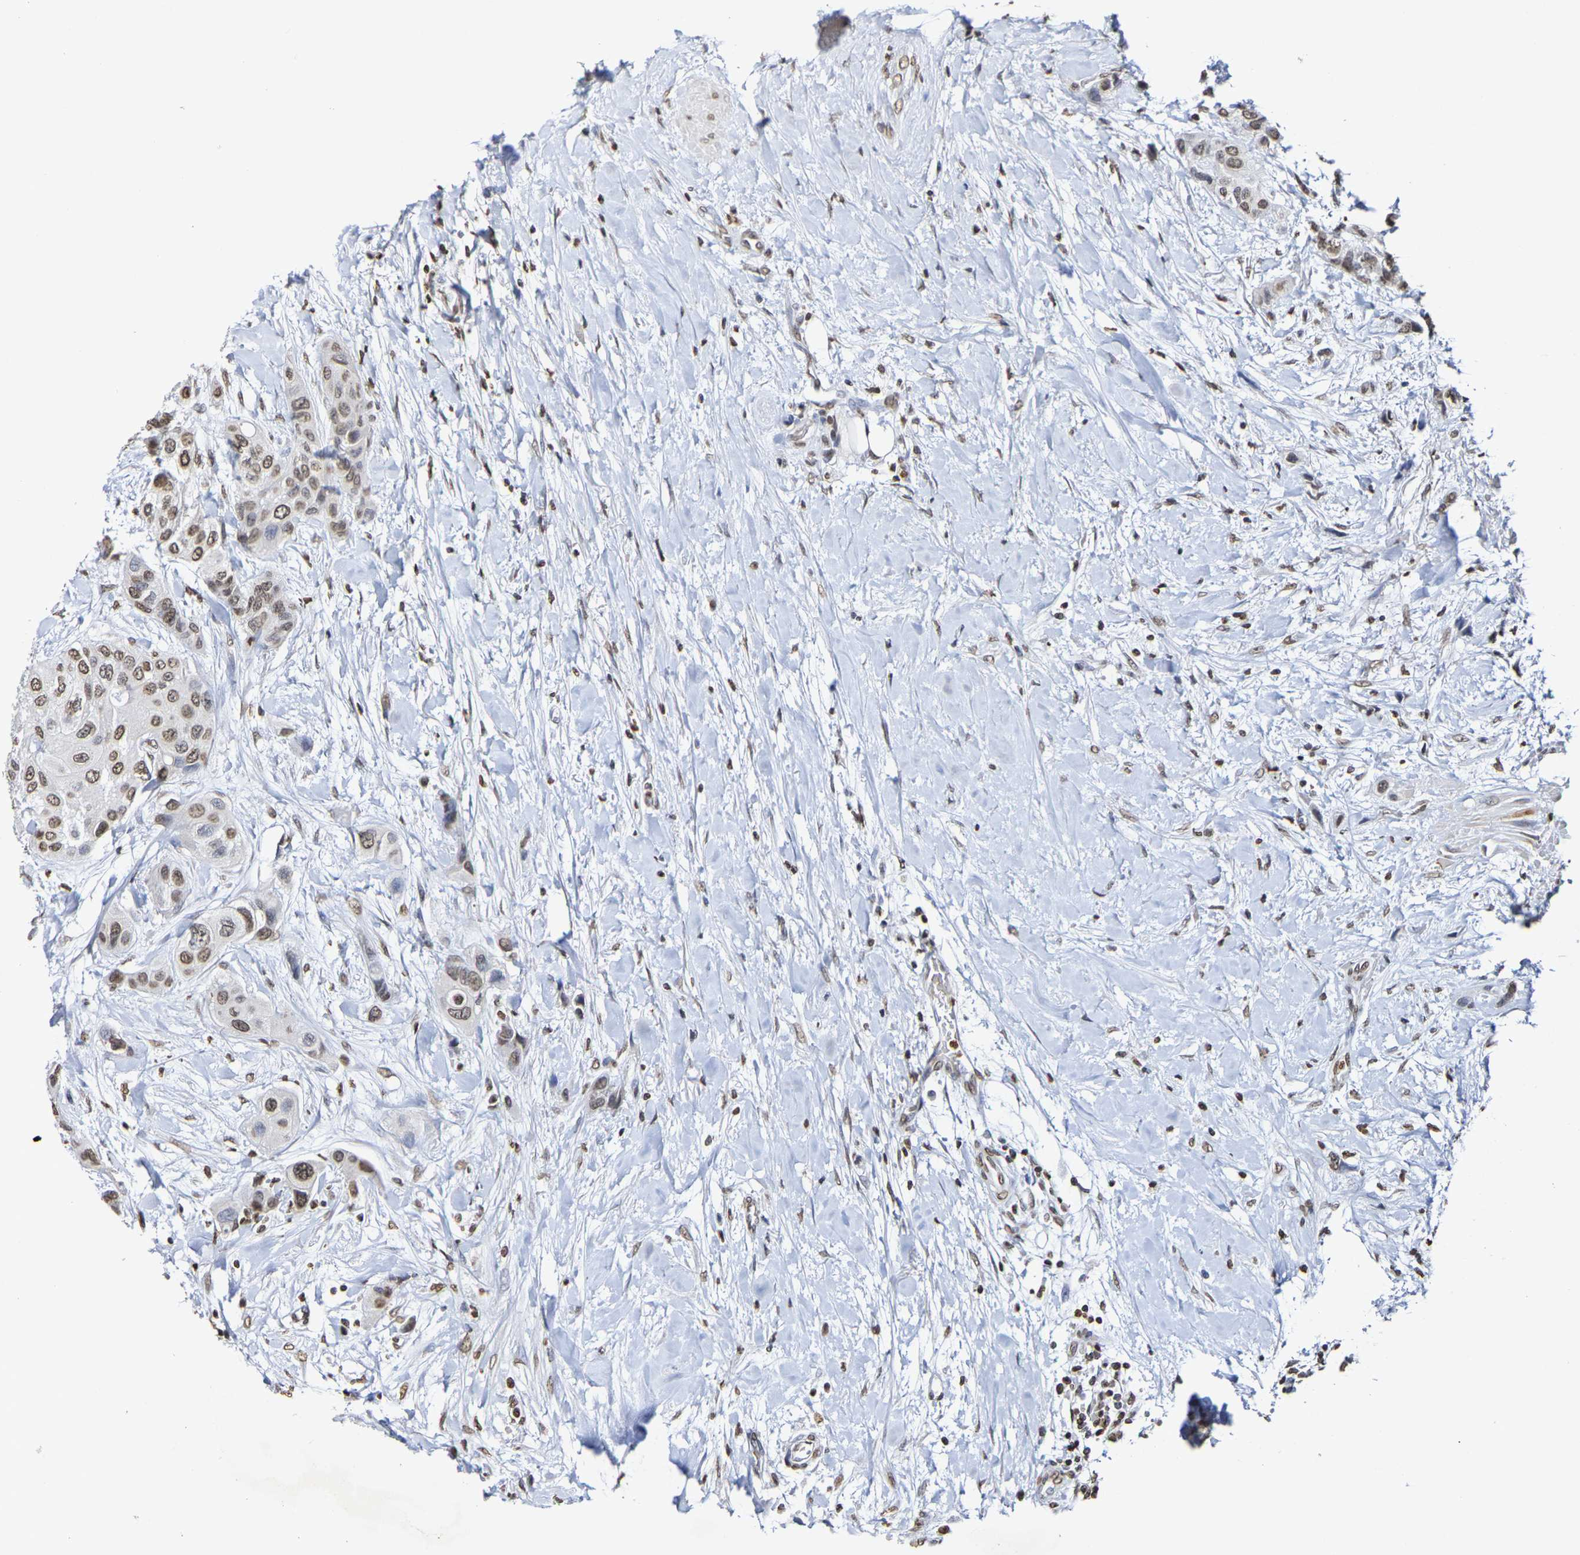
{"staining": {"intensity": "weak", "quantity": ">75%", "location": "nuclear"}, "tissue": "urothelial cancer", "cell_type": "Tumor cells", "image_type": "cancer", "snomed": [{"axis": "morphology", "description": "Urothelial carcinoma, High grade"}, {"axis": "topography", "description": "Urinary bladder"}], "caption": "Protein expression analysis of high-grade urothelial carcinoma demonstrates weak nuclear staining in approximately >75% of tumor cells.", "gene": "ATF4", "patient": {"sex": "female", "age": 56}}